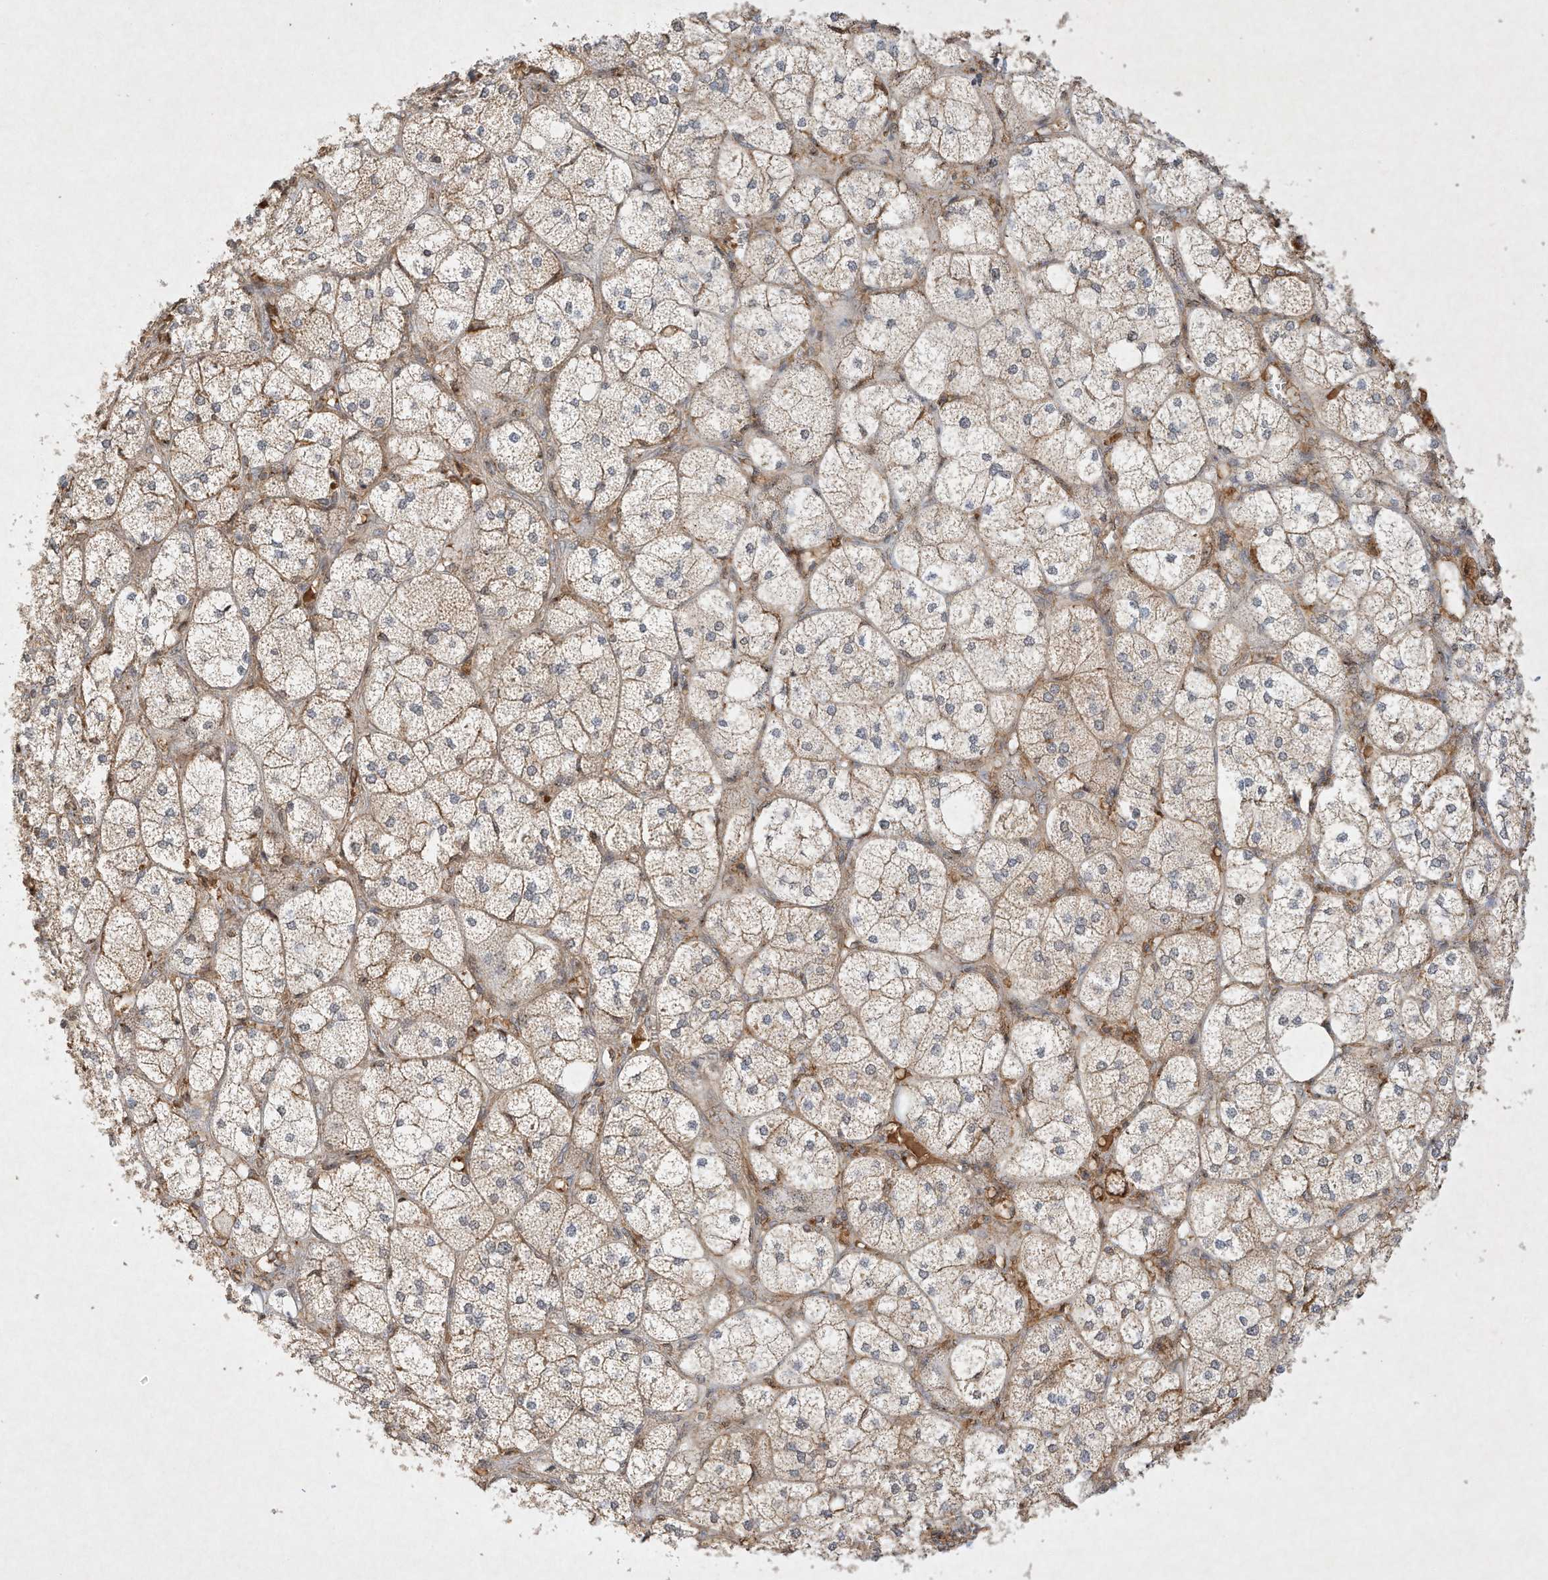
{"staining": {"intensity": "weak", "quantity": ">75%", "location": "cytoplasmic/membranous"}, "tissue": "adrenal gland", "cell_type": "Glandular cells", "image_type": "normal", "snomed": [{"axis": "morphology", "description": "Normal tissue, NOS"}, {"axis": "topography", "description": "Adrenal gland"}], "caption": "Adrenal gland stained with immunohistochemistry exhibits weak cytoplasmic/membranous expression in approximately >75% of glandular cells.", "gene": "BTRC", "patient": {"sex": "female", "age": 61}}